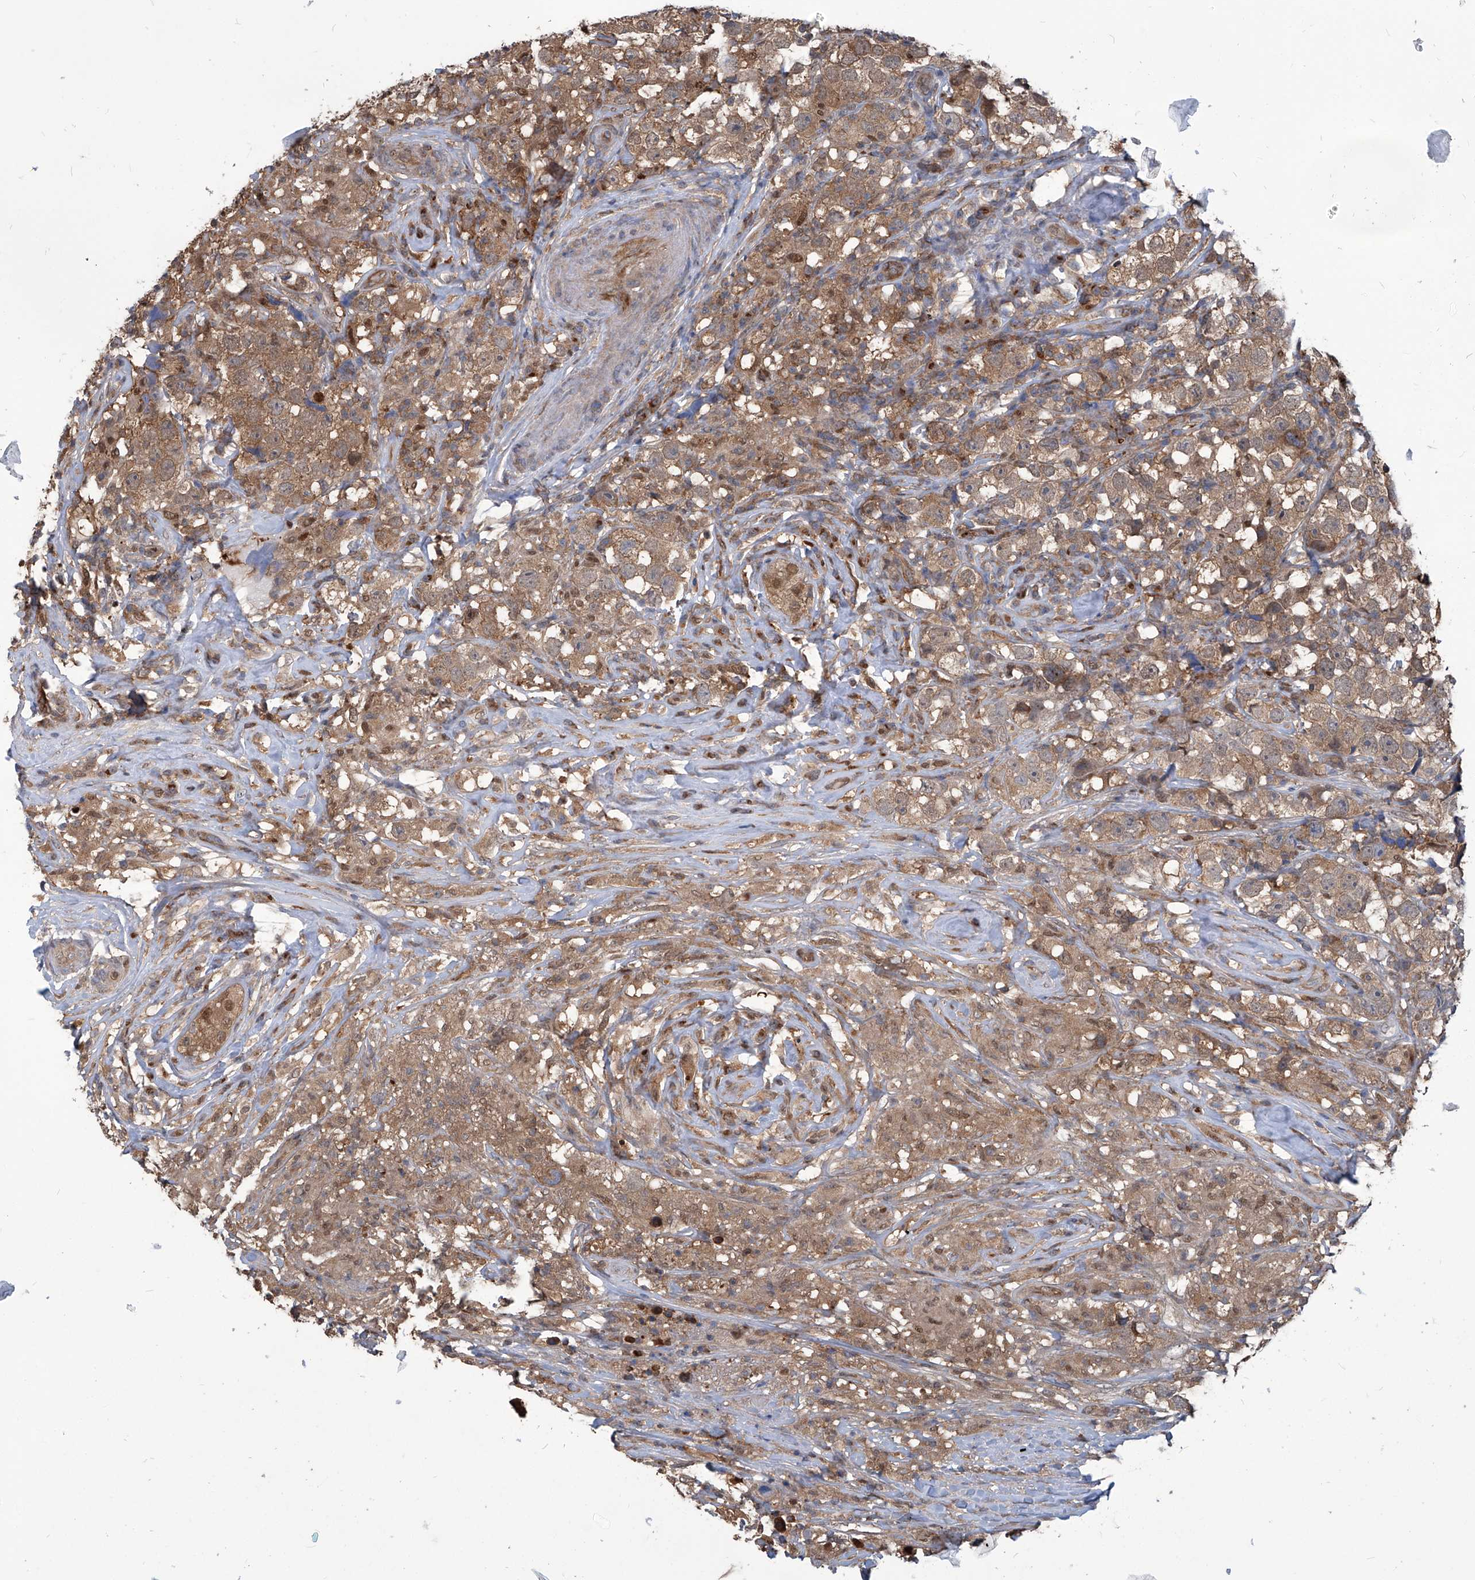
{"staining": {"intensity": "moderate", "quantity": ">75%", "location": "cytoplasmic/membranous"}, "tissue": "testis cancer", "cell_type": "Tumor cells", "image_type": "cancer", "snomed": [{"axis": "morphology", "description": "Seminoma, NOS"}, {"axis": "topography", "description": "Testis"}], "caption": "Testis cancer tissue shows moderate cytoplasmic/membranous positivity in approximately >75% of tumor cells", "gene": "PSMB1", "patient": {"sex": "male", "age": 49}}